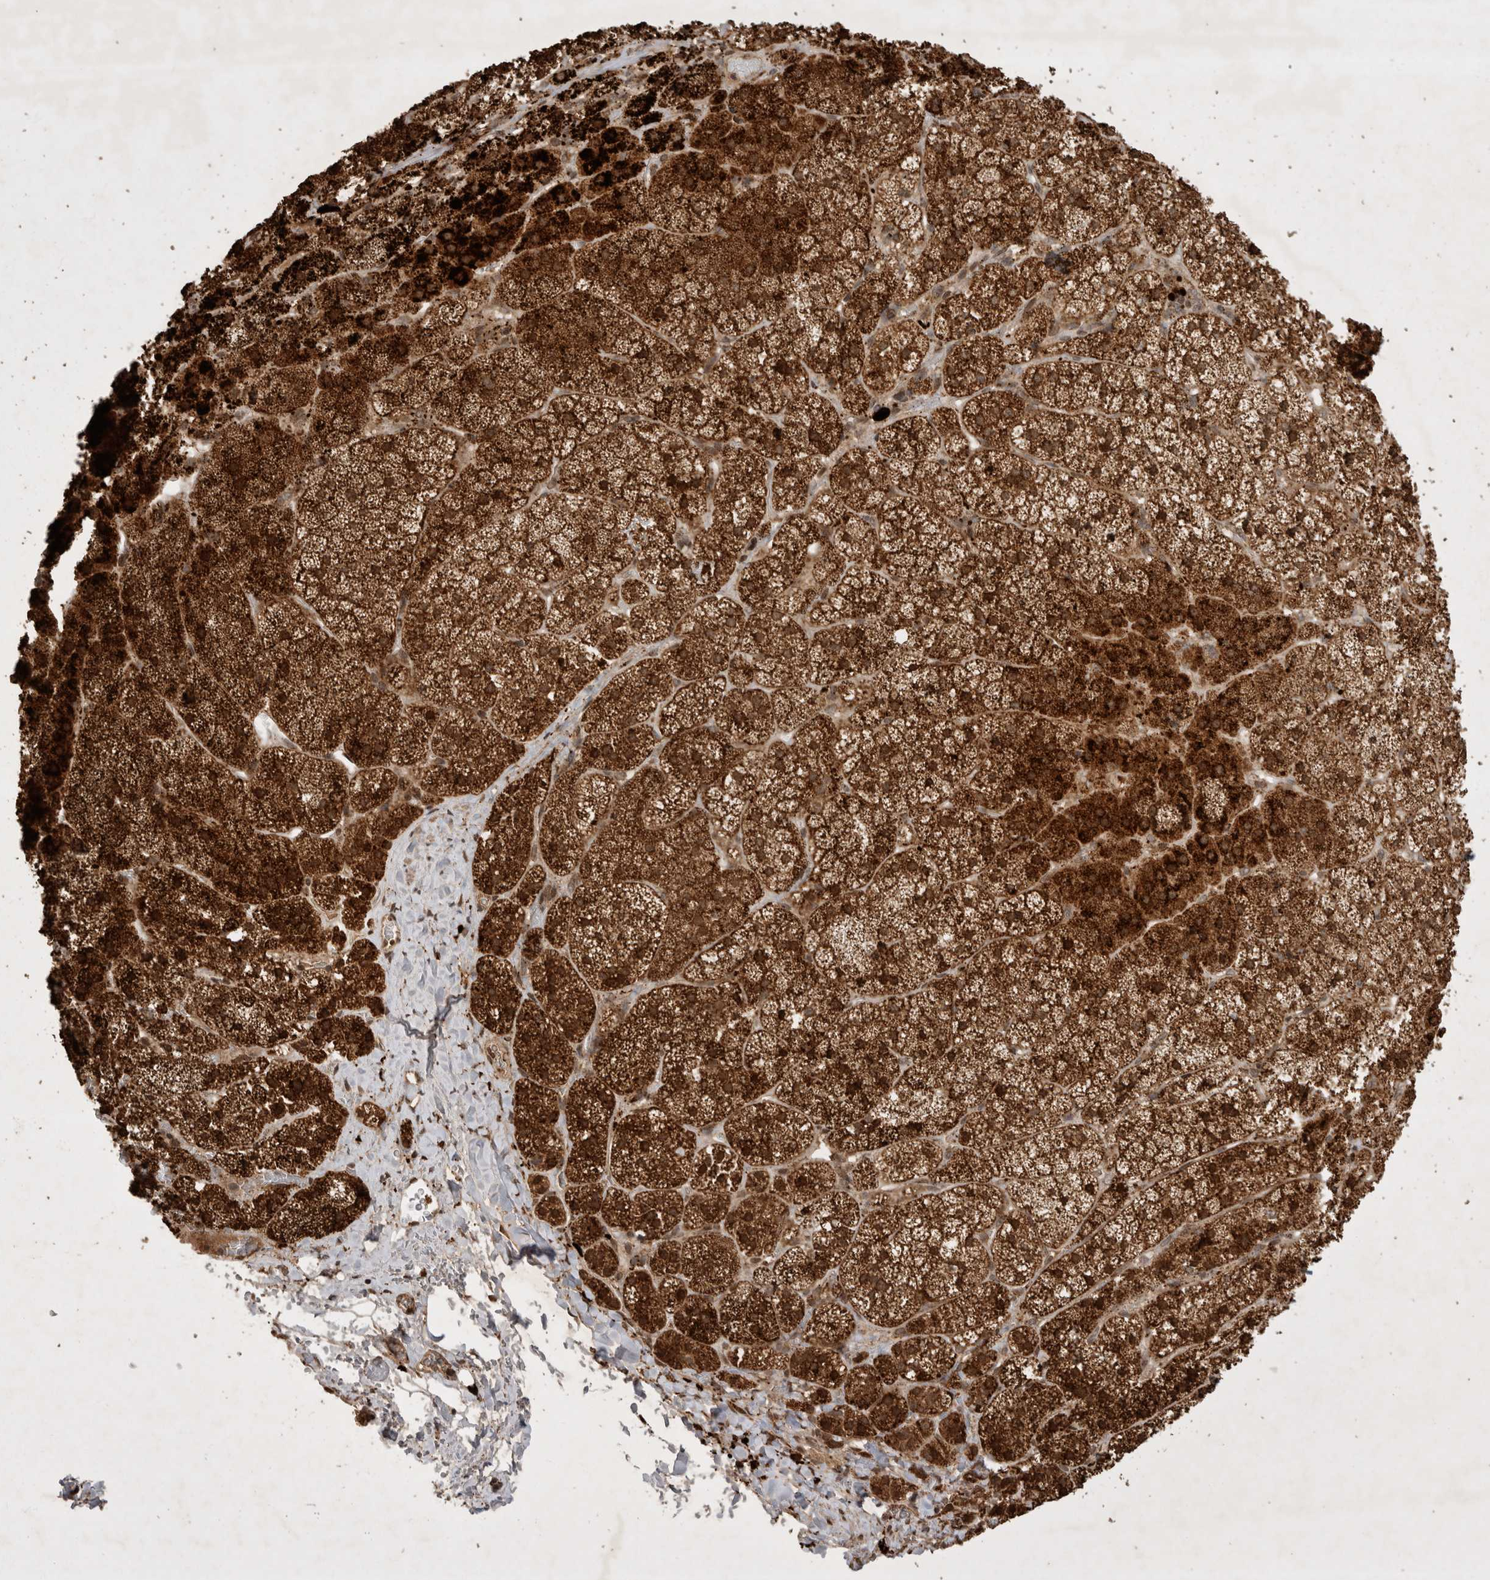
{"staining": {"intensity": "strong", "quantity": ">75%", "location": "cytoplasmic/membranous"}, "tissue": "adrenal gland", "cell_type": "Glandular cells", "image_type": "normal", "snomed": [{"axis": "morphology", "description": "Normal tissue, NOS"}, {"axis": "topography", "description": "Adrenal gland"}], "caption": "DAB (3,3'-diaminobenzidine) immunohistochemical staining of unremarkable adrenal gland displays strong cytoplasmic/membranous protein positivity in approximately >75% of glandular cells. (DAB IHC, brown staining for protein, blue staining for nuclei).", "gene": "FAM221A", "patient": {"sex": "female", "age": 44}}